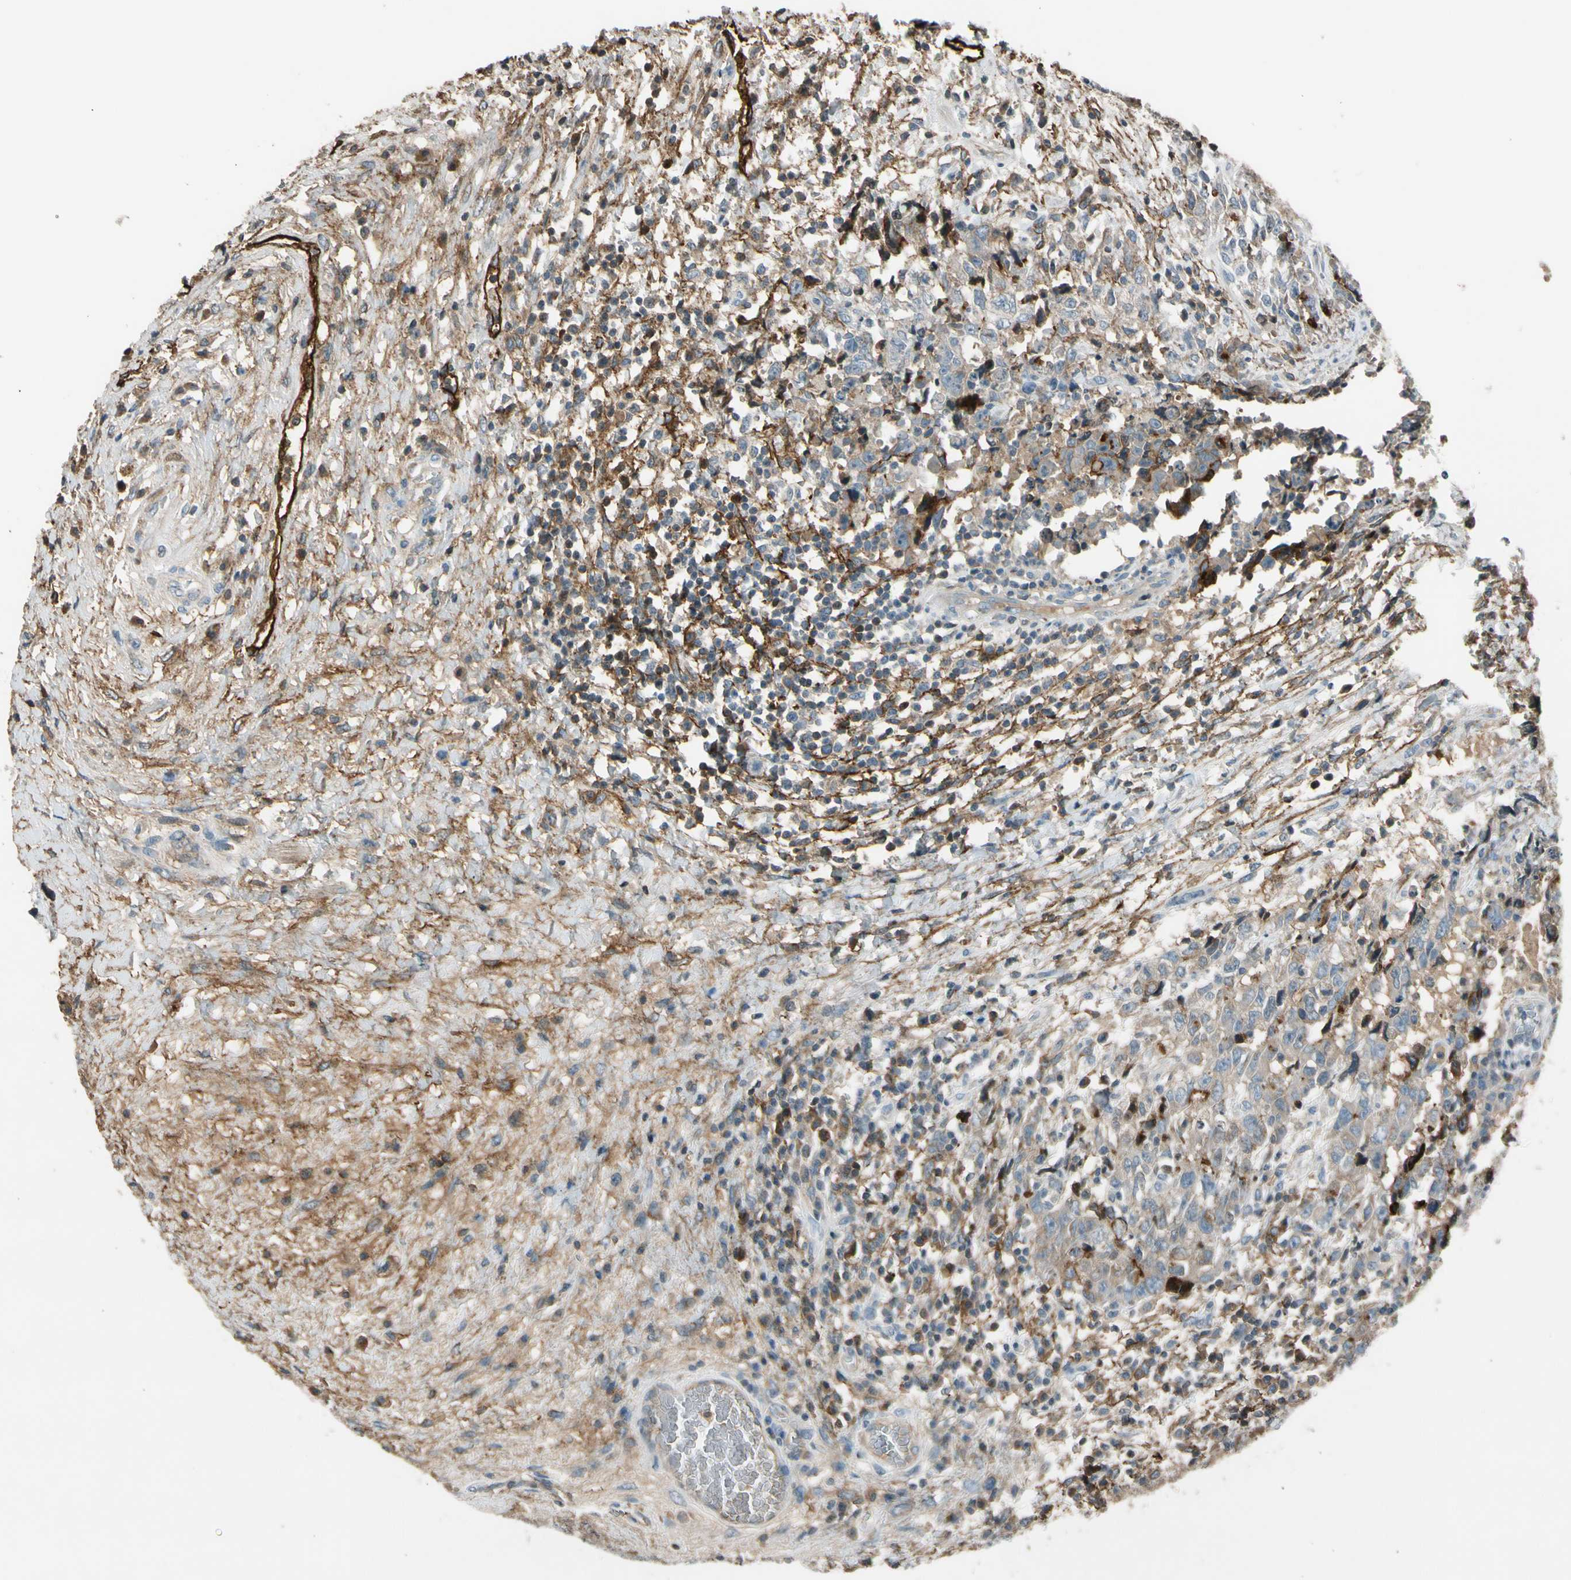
{"staining": {"intensity": "negative", "quantity": "none", "location": "none"}, "tissue": "testis cancer", "cell_type": "Tumor cells", "image_type": "cancer", "snomed": [{"axis": "morphology", "description": "Carcinoma, Embryonal, NOS"}, {"axis": "topography", "description": "Testis"}], "caption": "This micrograph is of testis cancer (embryonal carcinoma) stained with IHC to label a protein in brown with the nuclei are counter-stained blue. There is no staining in tumor cells.", "gene": "PDPN", "patient": {"sex": "male", "age": 26}}